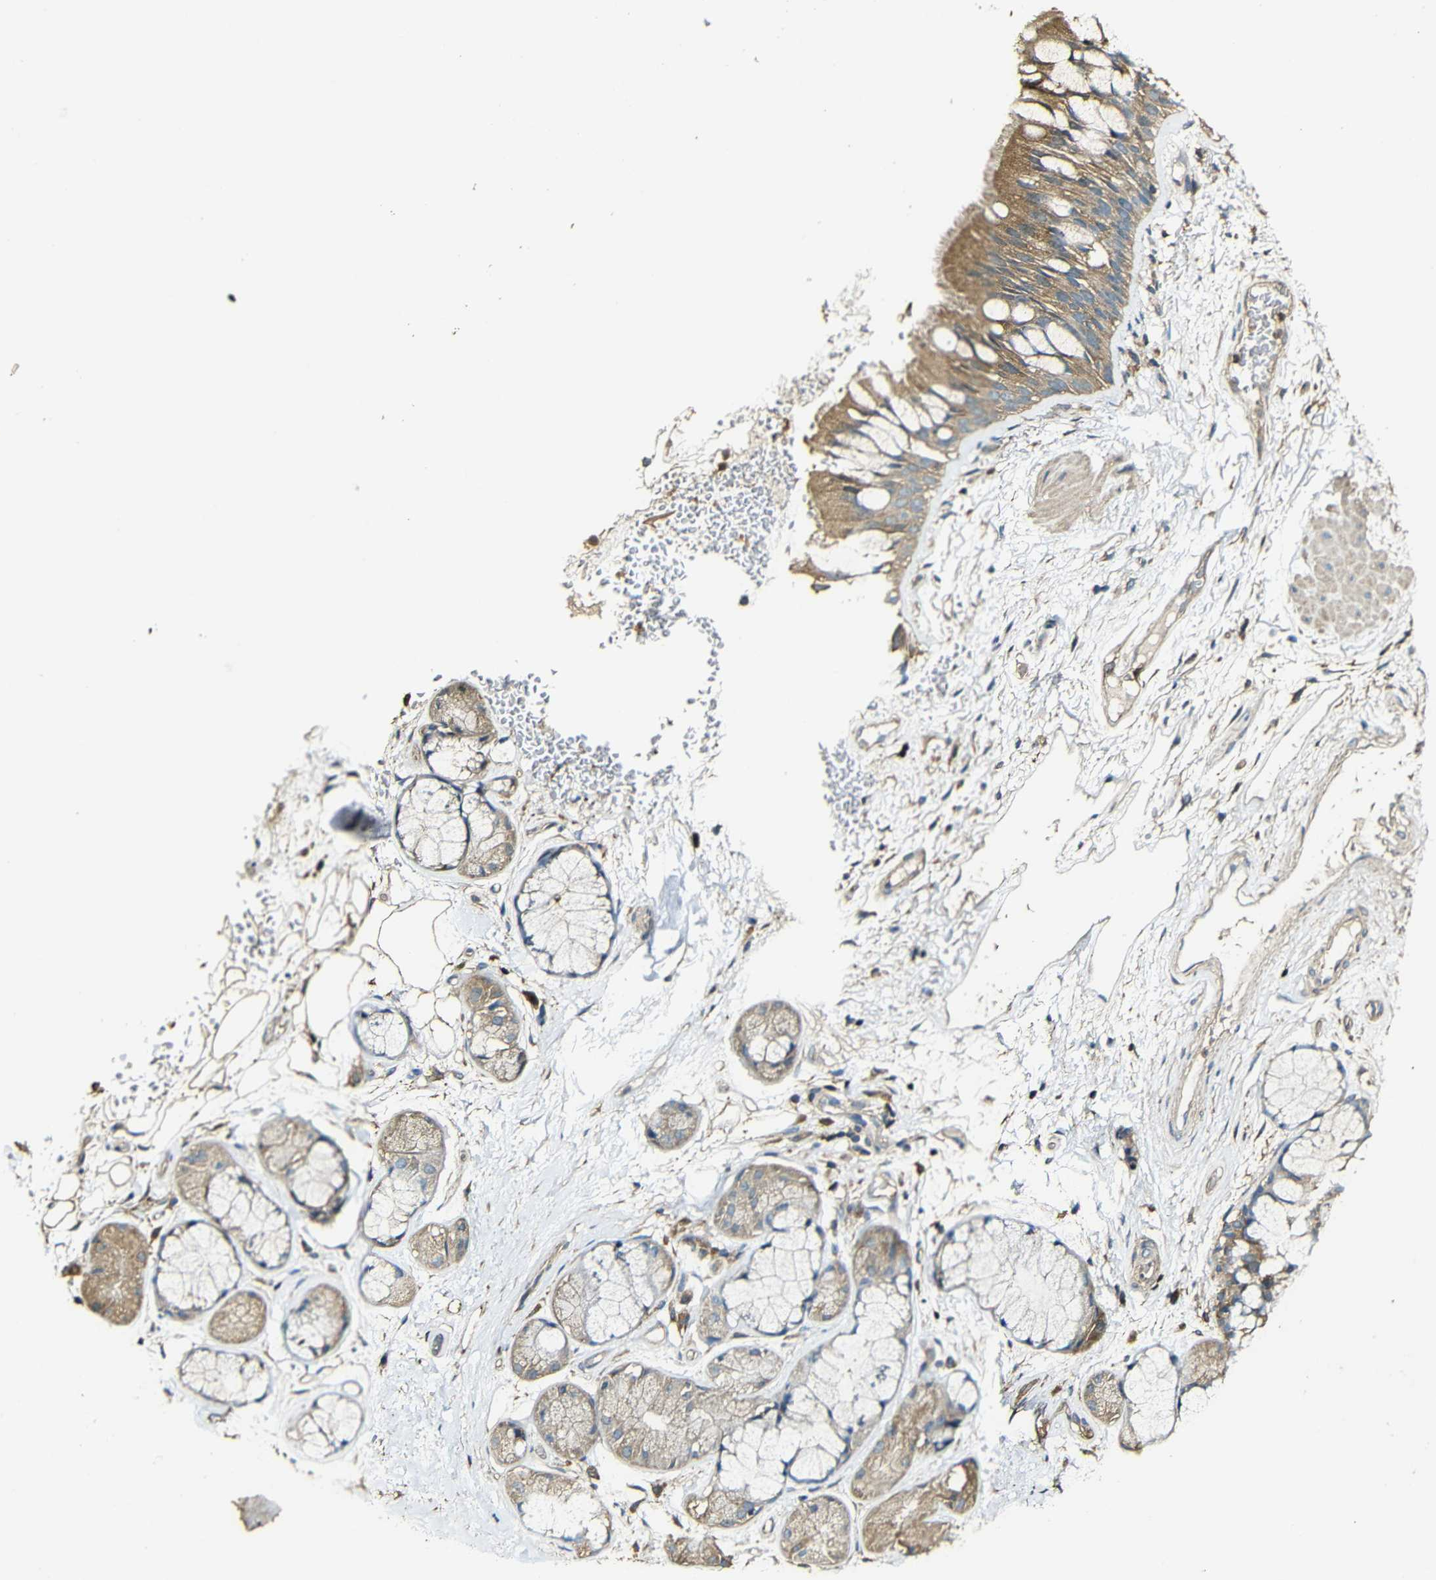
{"staining": {"intensity": "moderate", "quantity": ">75%", "location": "cytoplasmic/membranous"}, "tissue": "bronchus", "cell_type": "Respiratory epithelial cells", "image_type": "normal", "snomed": [{"axis": "morphology", "description": "Normal tissue, NOS"}, {"axis": "topography", "description": "Bronchus"}], "caption": "Moderate cytoplasmic/membranous expression is appreciated in about >75% of respiratory epithelial cells in unremarkable bronchus. (DAB IHC with brightfield microscopy, high magnification).", "gene": "CASP8", "patient": {"sex": "male", "age": 66}}